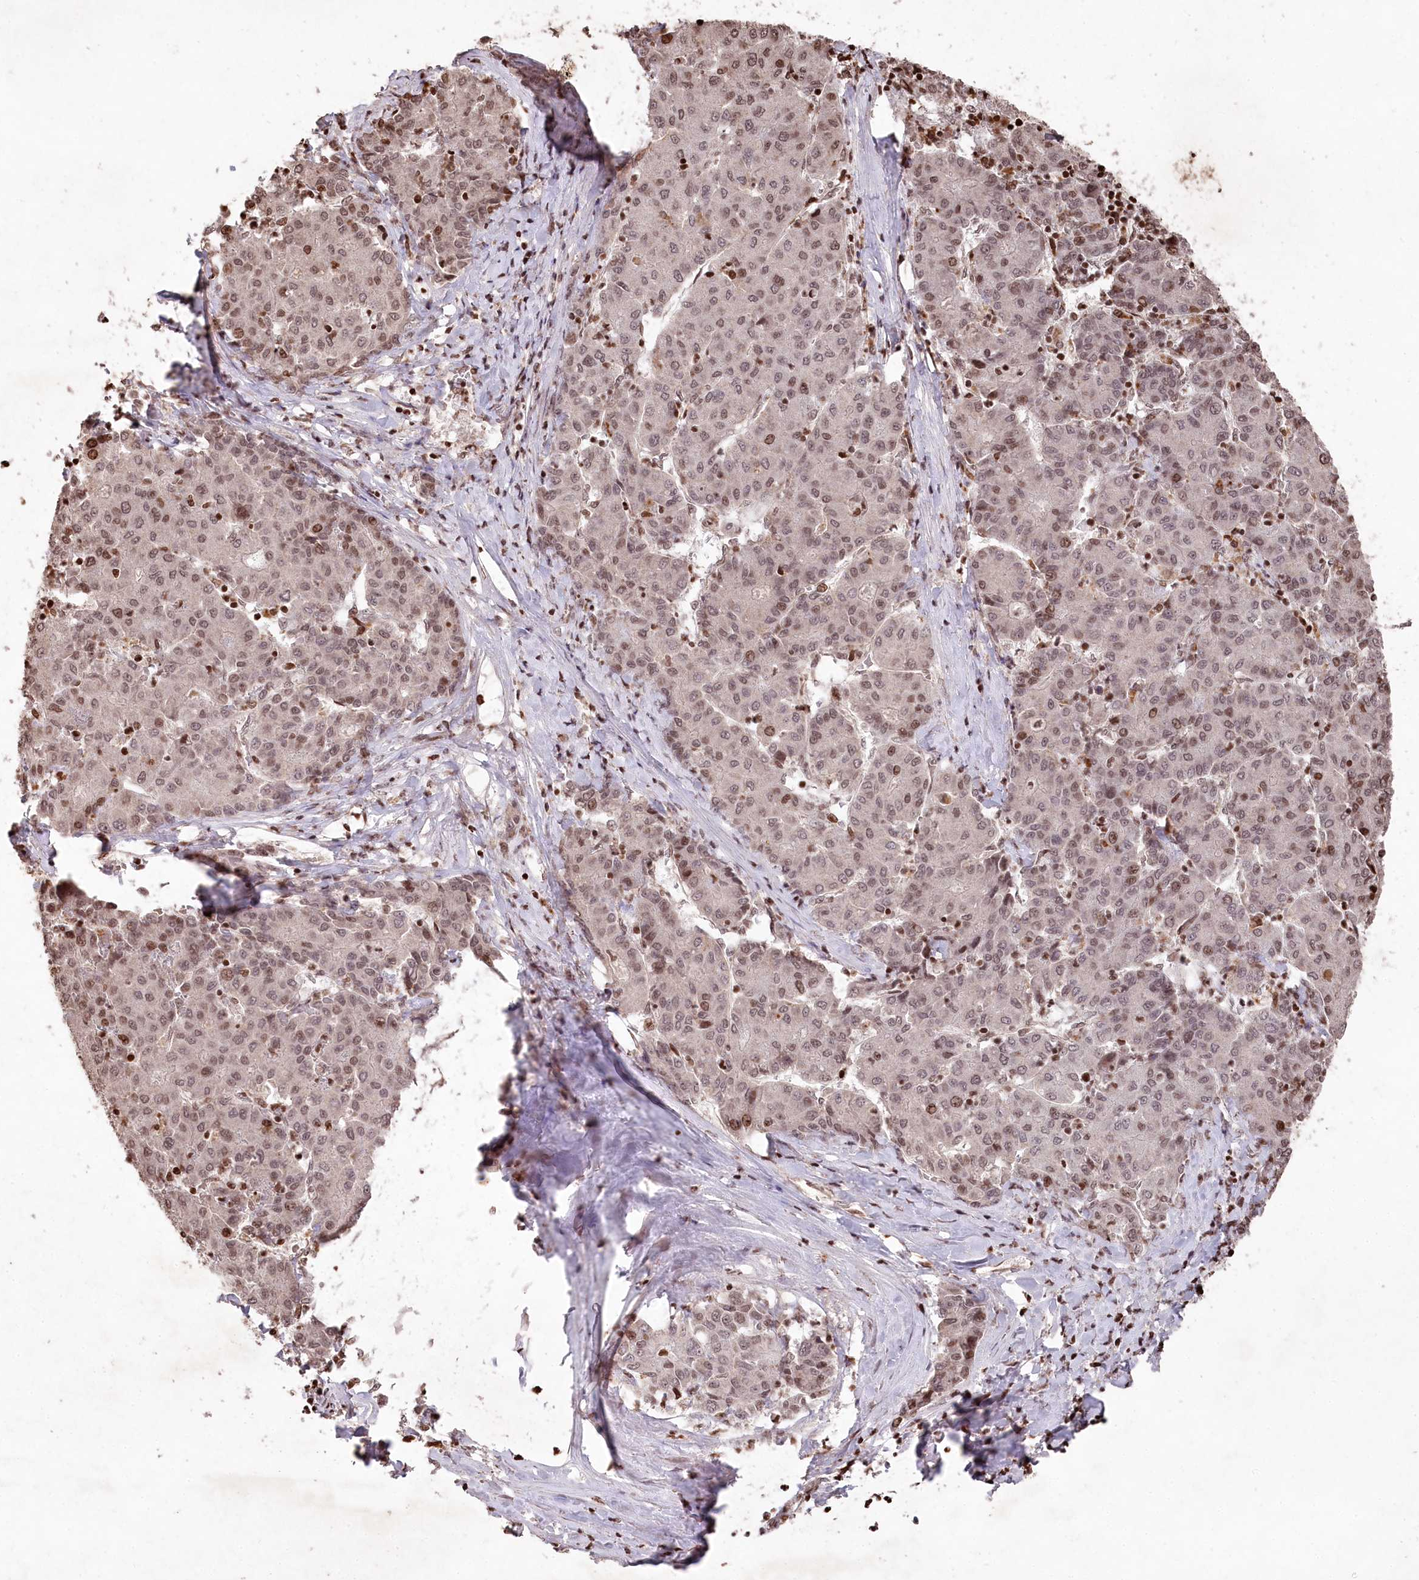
{"staining": {"intensity": "moderate", "quantity": ">75%", "location": "nuclear"}, "tissue": "liver cancer", "cell_type": "Tumor cells", "image_type": "cancer", "snomed": [{"axis": "morphology", "description": "Carcinoma, Hepatocellular, NOS"}, {"axis": "topography", "description": "Liver"}], "caption": "An immunohistochemistry (IHC) micrograph of tumor tissue is shown. Protein staining in brown labels moderate nuclear positivity in liver hepatocellular carcinoma within tumor cells.", "gene": "CCSER2", "patient": {"sex": "male", "age": 65}}